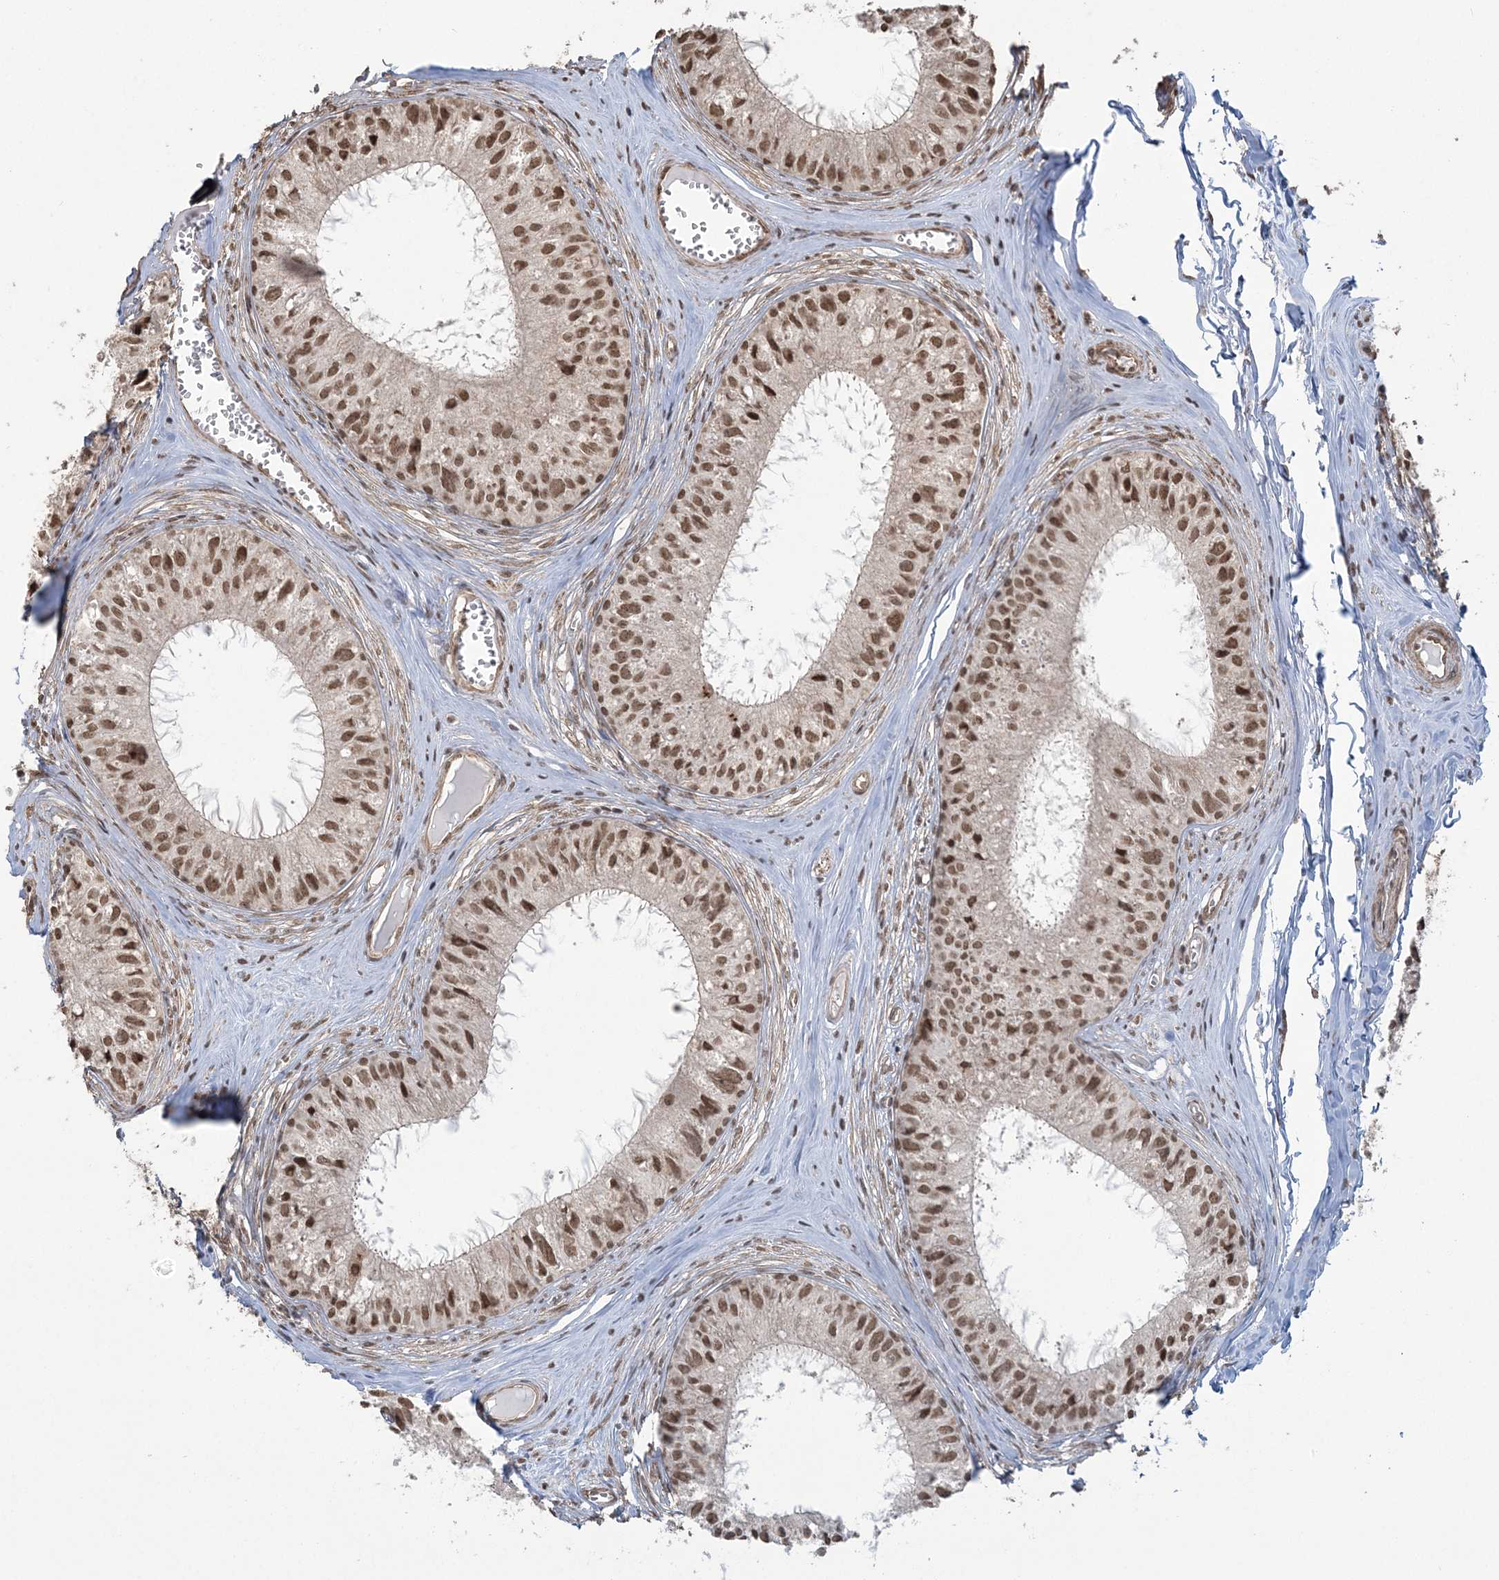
{"staining": {"intensity": "moderate", "quantity": ">75%", "location": "nuclear"}, "tissue": "epididymis", "cell_type": "Glandular cells", "image_type": "normal", "snomed": [{"axis": "morphology", "description": "Normal tissue, NOS"}, {"axis": "topography", "description": "Epididymis"}], "caption": "Immunohistochemistry of benign human epididymis exhibits medium levels of moderate nuclear staining in about >75% of glandular cells. The staining was performed using DAB to visualize the protein expression in brown, while the nuclei were stained in blue with hematoxylin (Magnification: 20x).", "gene": "ZNF839", "patient": {"sex": "male", "age": 36}}